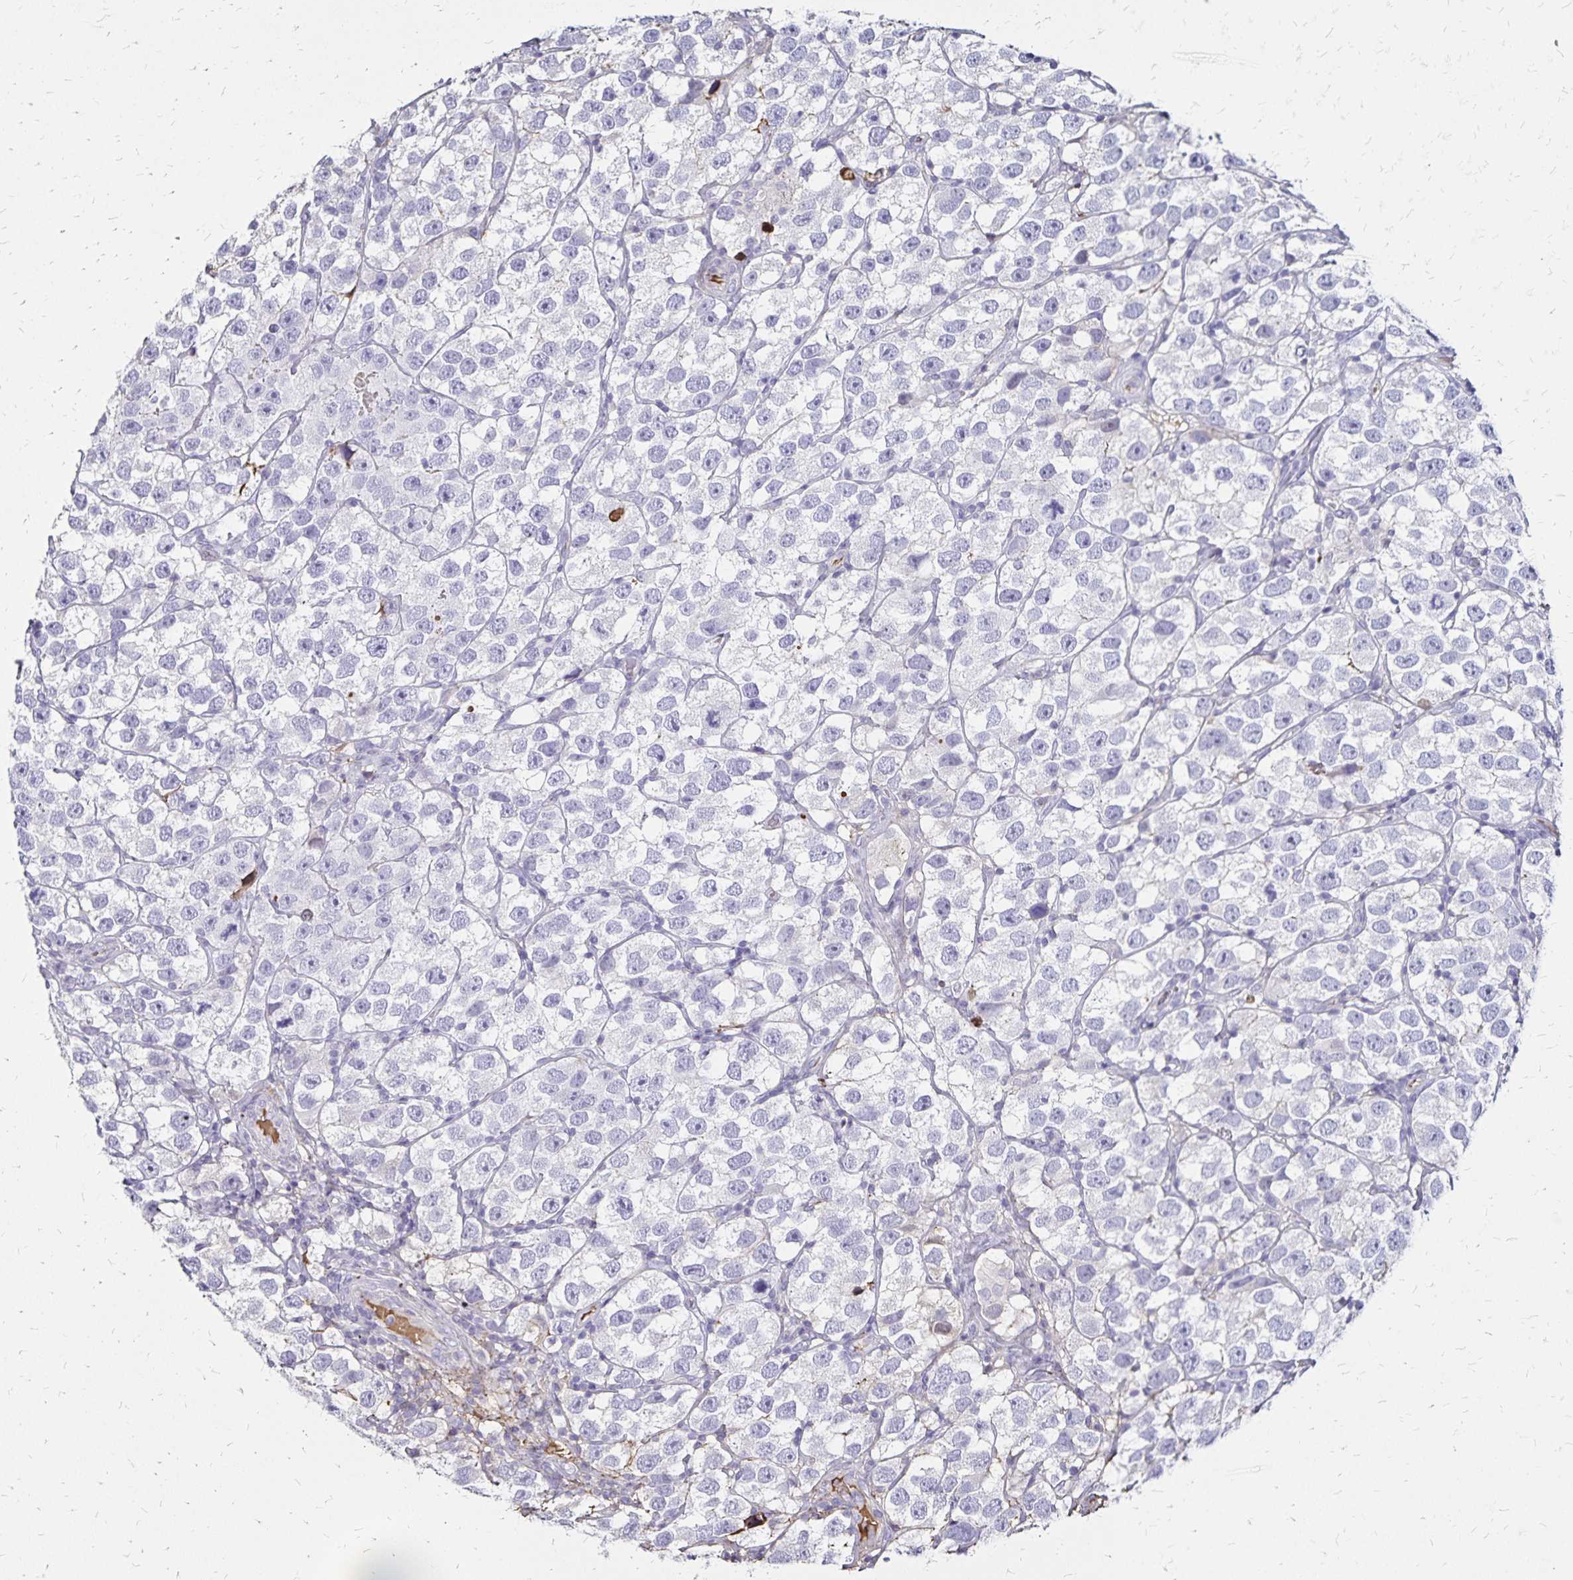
{"staining": {"intensity": "negative", "quantity": "none", "location": "none"}, "tissue": "testis cancer", "cell_type": "Tumor cells", "image_type": "cancer", "snomed": [{"axis": "morphology", "description": "Seminoma, NOS"}, {"axis": "topography", "description": "Testis"}], "caption": "Testis seminoma was stained to show a protein in brown. There is no significant expression in tumor cells.", "gene": "KISS1", "patient": {"sex": "male", "age": 26}}